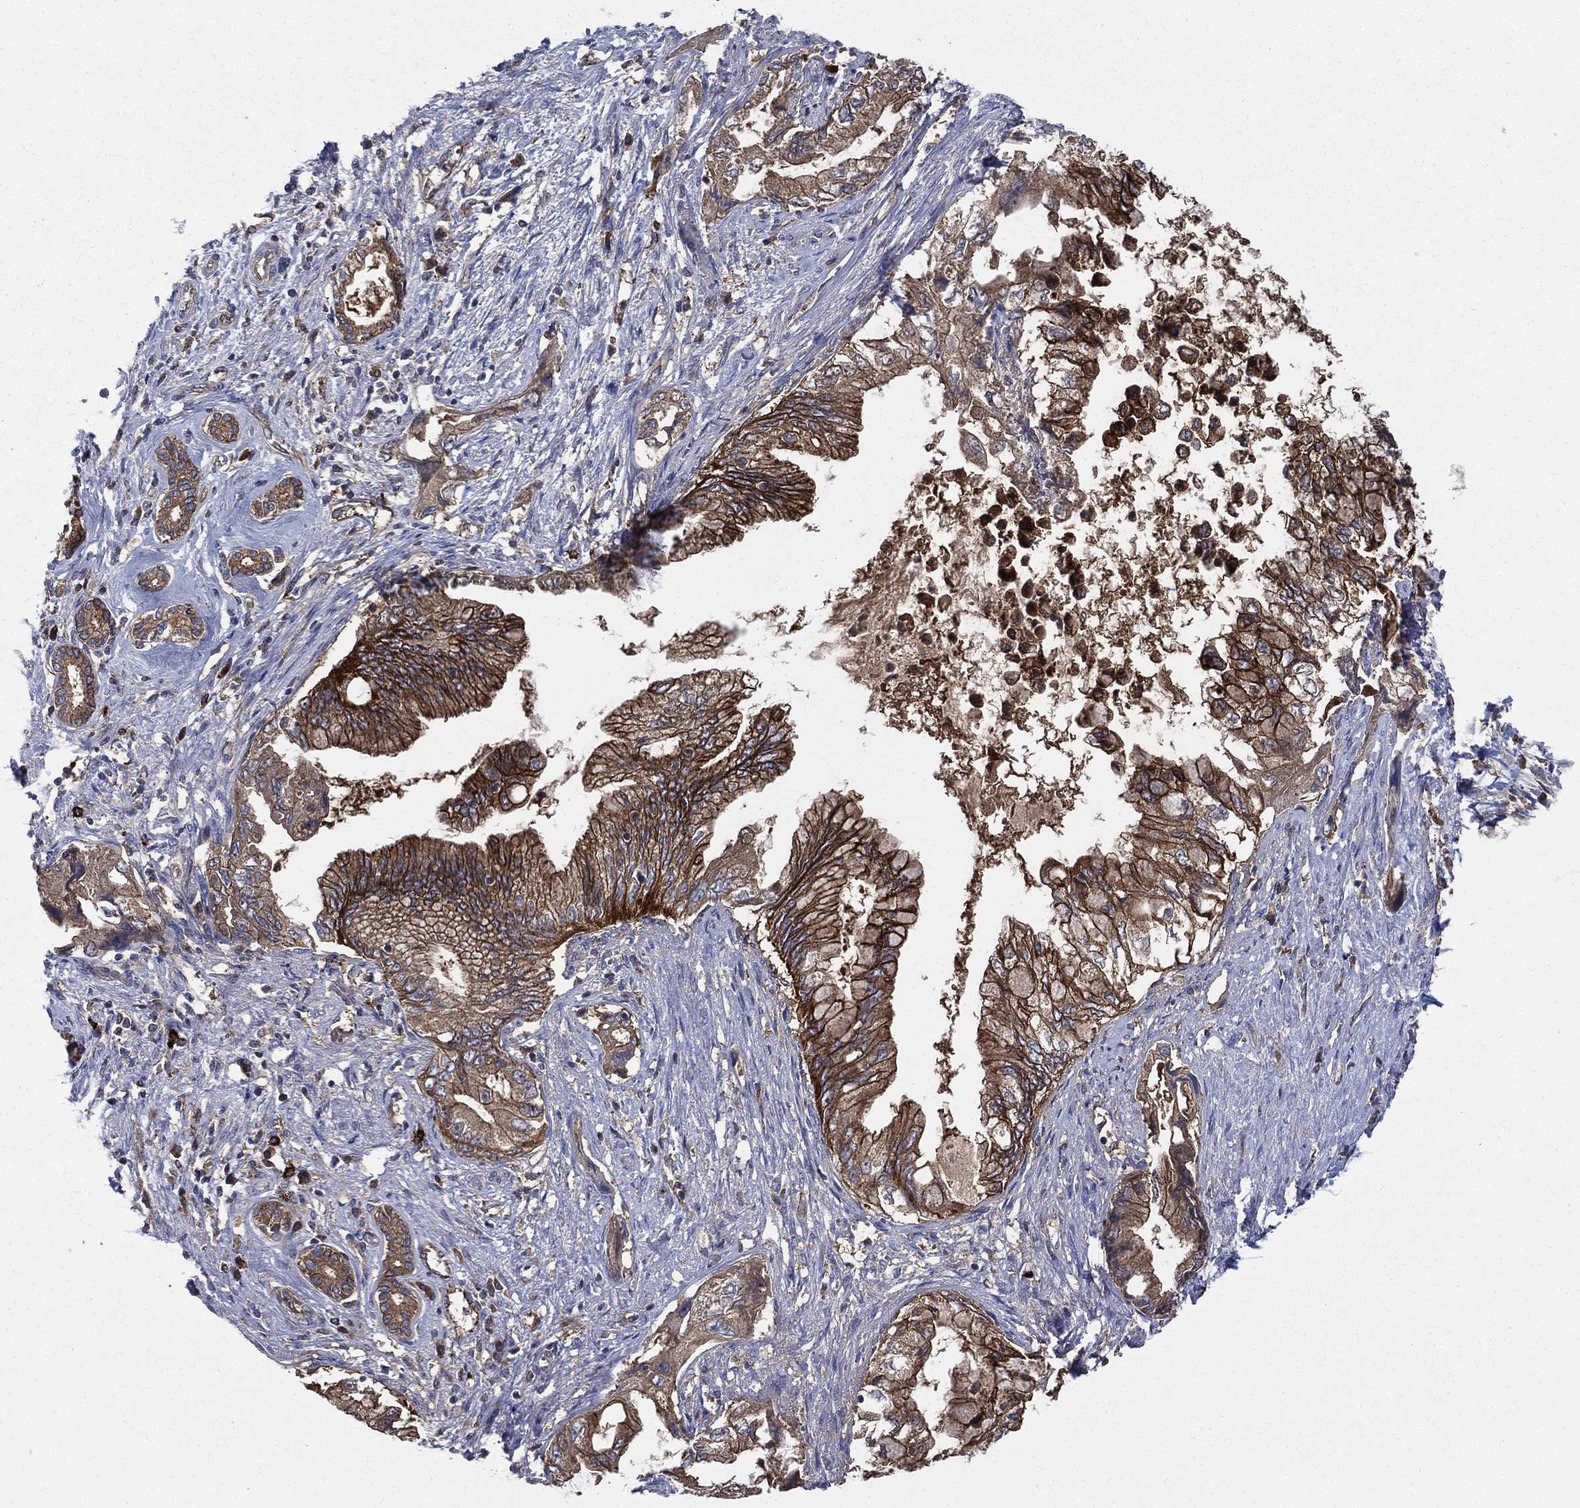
{"staining": {"intensity": "strong", "quantity": "25%-75%", "location": "cytoplasmic/membranous"}, "tissue": "pancreatic cancer", "cell_type": "Tumor cells", "image_type": "cancer", "snomed": [{"axis": "morphology", "description": "Adenocarcinoma, NOS"}, {"axis": "topography", "description": "Pancreas"}], "caption": "Protein expression analysis of pancreatic cancer (adenocarcinoma) displays strong cytoplasmic/membranous expression in approximately 25%-75% of tumor cells.", "gene": "SMPD3", "patient": {"sex": "female", "age": 73}}